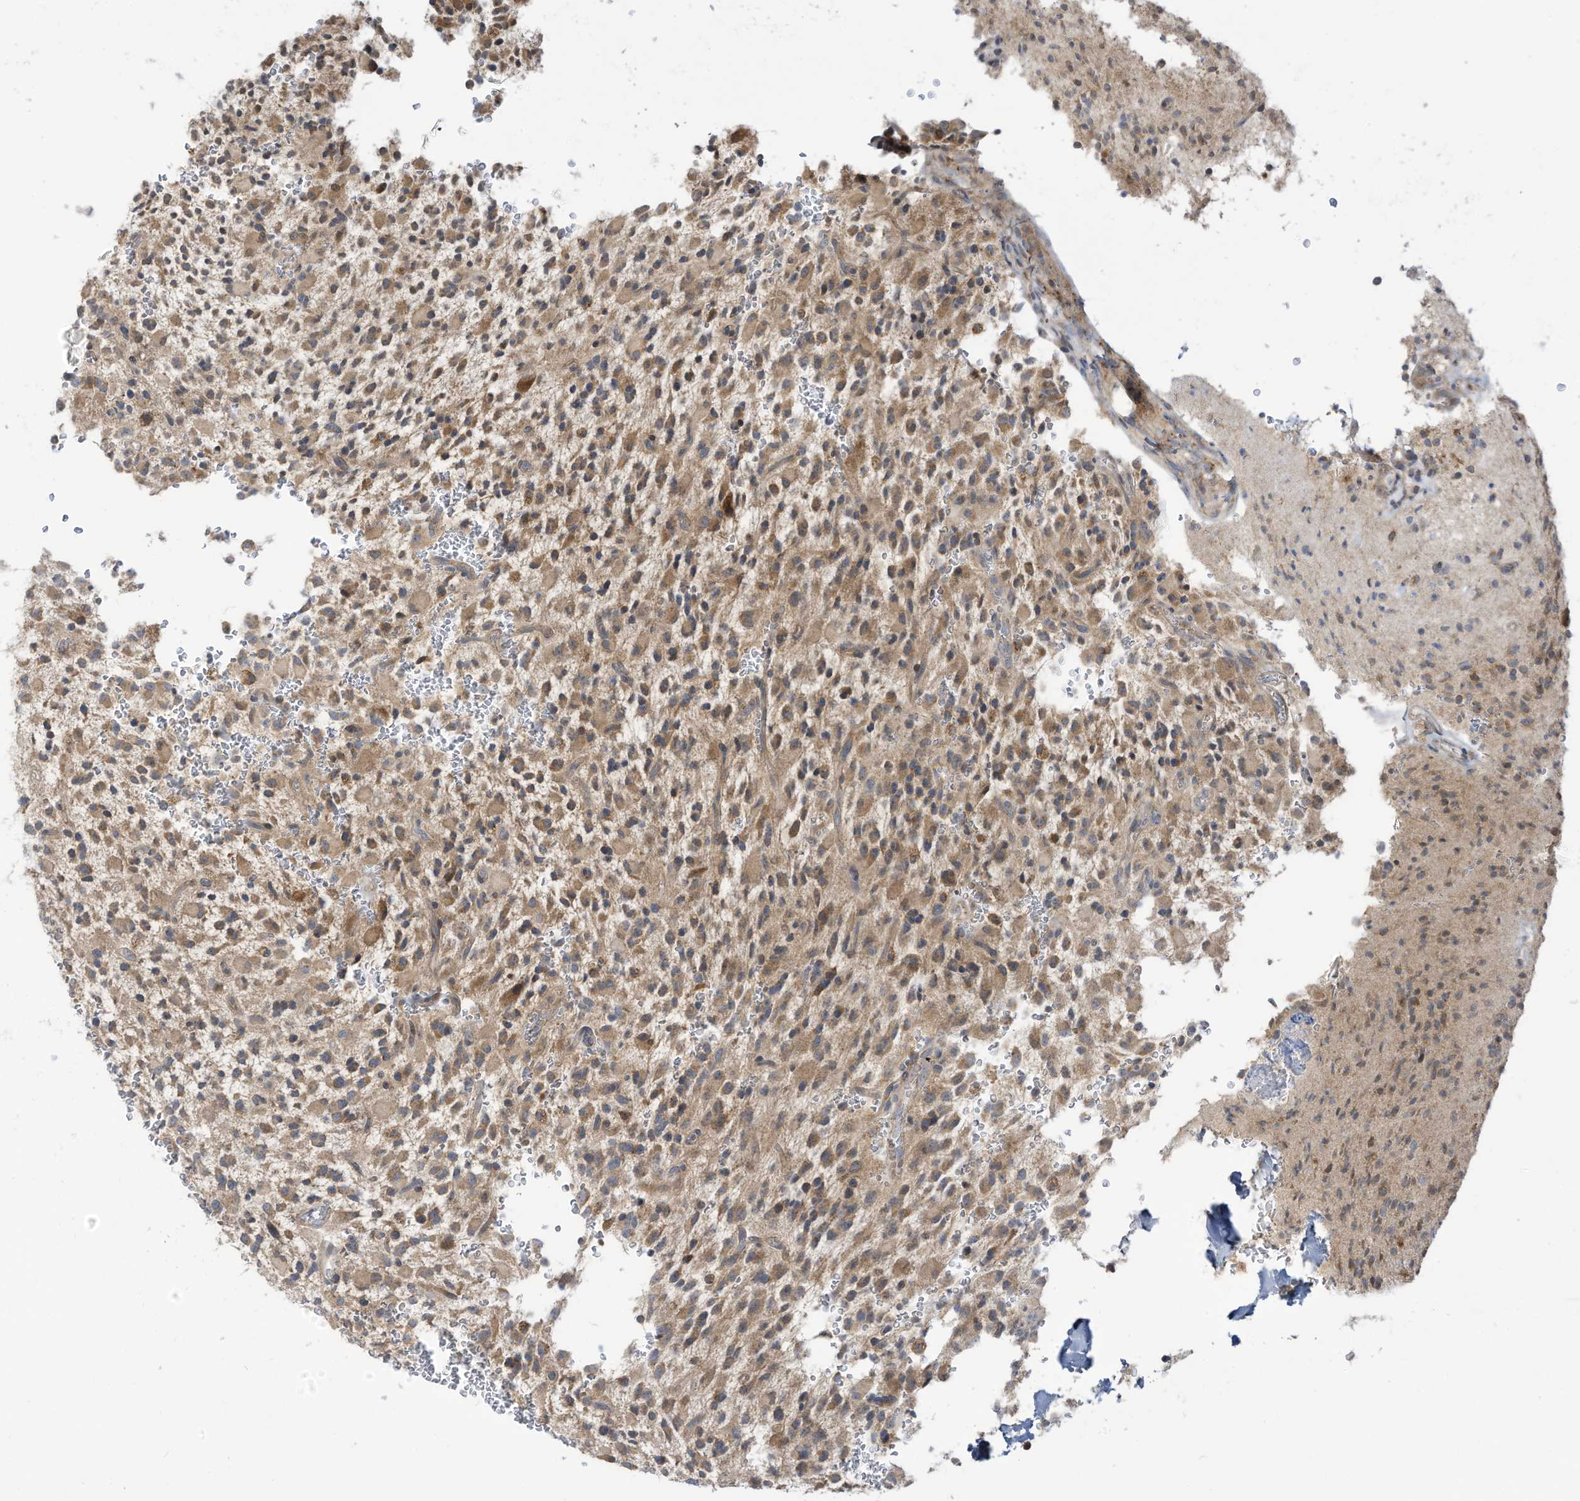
{"staining": {"intensity": "weak", "quantity": ">75%", "location": "cytoplasmic/membranous"}, "tissue": "glioma", "cell_type": "Tumor cells", "image_type": "cancer", "snomed": [{"axis": "morphology", "description": "Glioma, malignant, High grade"}, {"axis": "topography", "description": "Brain"}], "caption": "Malignant high-grade glioma stained with IHC displays weak cytoplasmic/membranous expression in about >75% of tumor cells.", "gene": "LRRN2", "patient": {"sex": "male", "age": 34}}